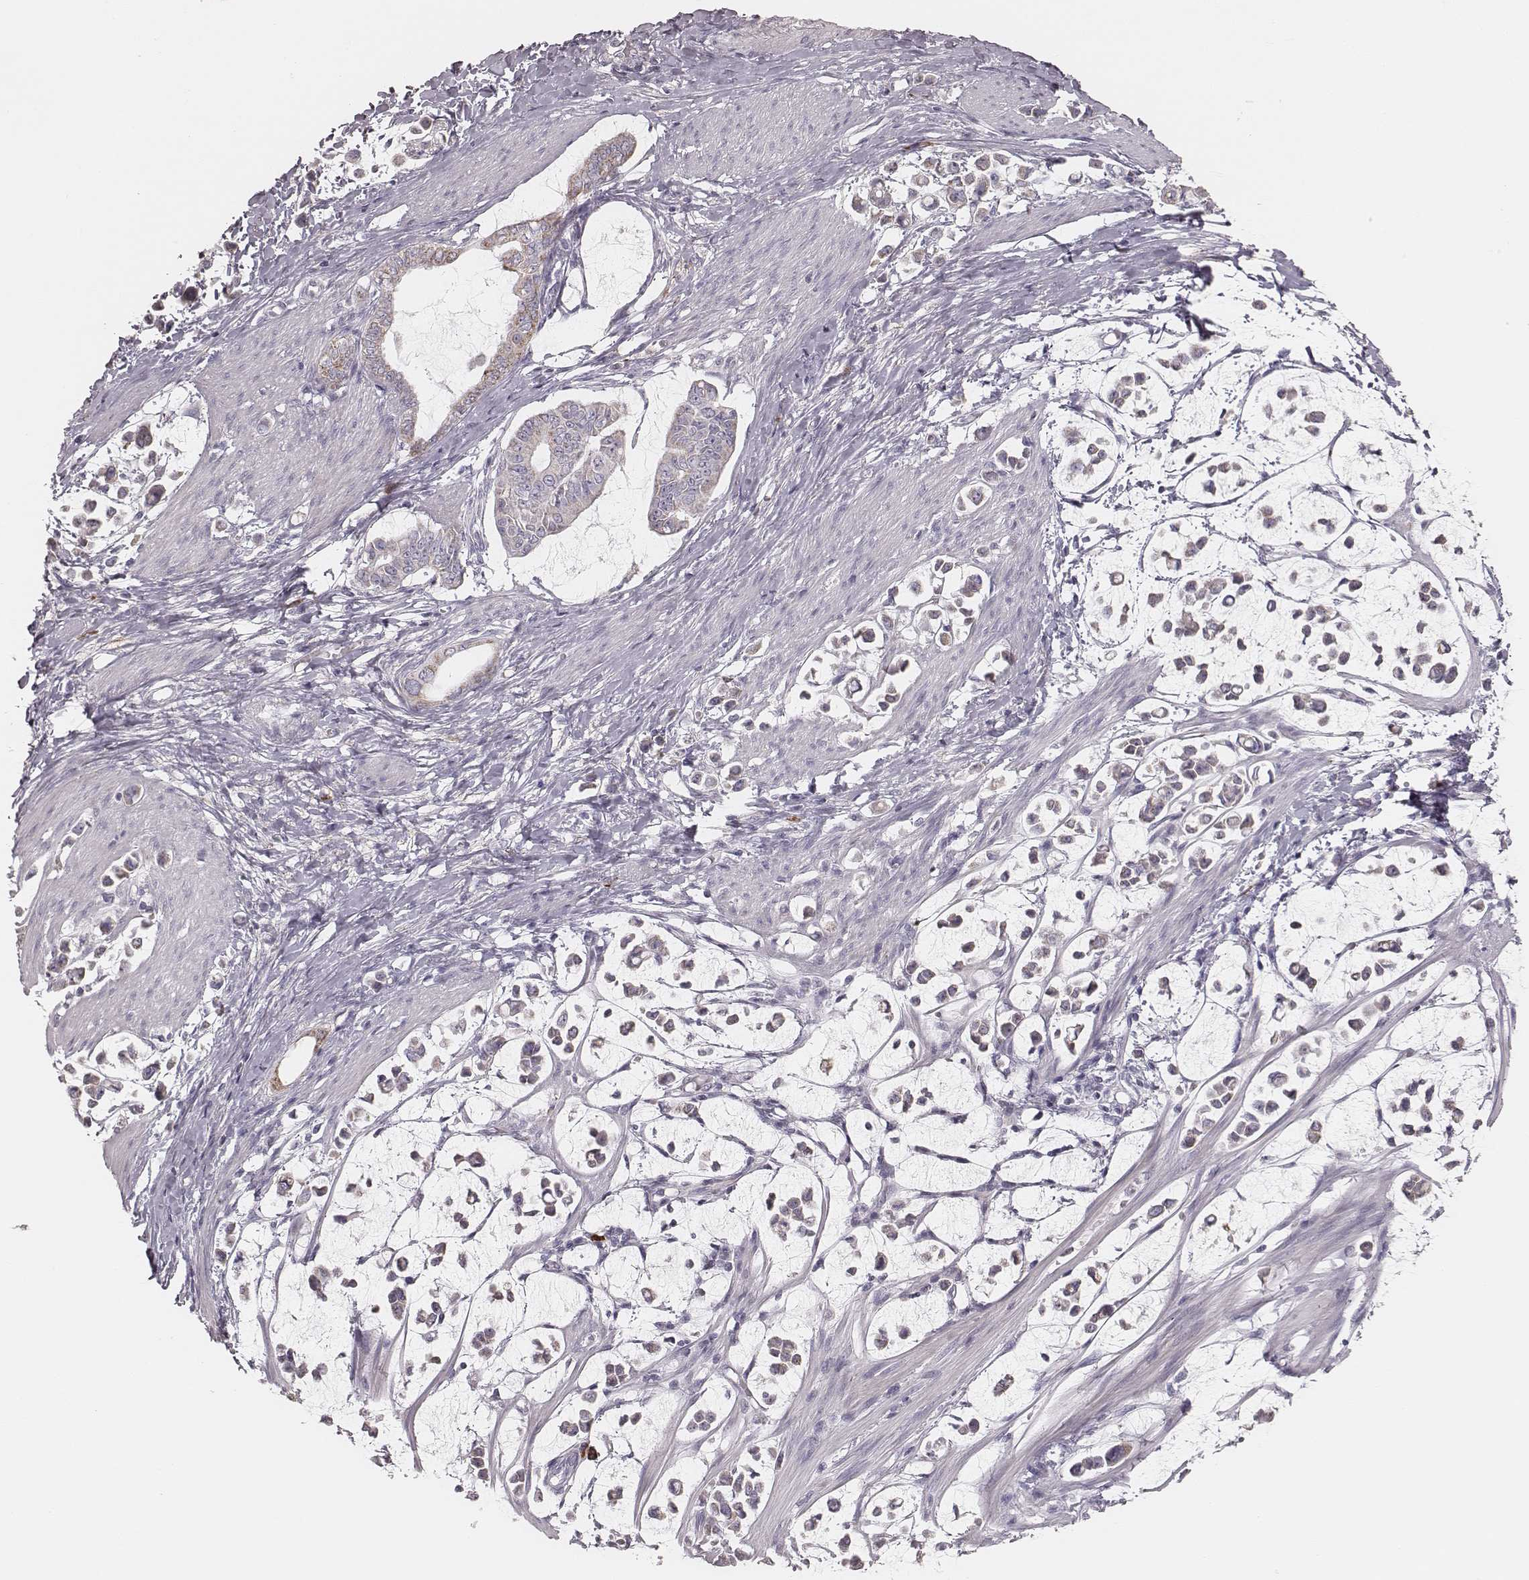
{"staining": {"intensity": "weak", "quantity": ">75%", "location": "cytoplasmic/membranous"}, "tissue": "stomach cancer", "cell_type": "Tumor cells", "image_type": "cancer", "snomed": [{"axis": "morphology", "description": "Adenocarcinoma, NOS"}, {"axis": "topography", "description": "Stomach"}], "caption": "Protein expression analysis of stomach cancer (adenocarcinoma) shows weak cytoplasmic/membranous staining in about >75% of tumor cells.", "gene": "KIF5C", "patient": {"sex": "male", "age": 82}}